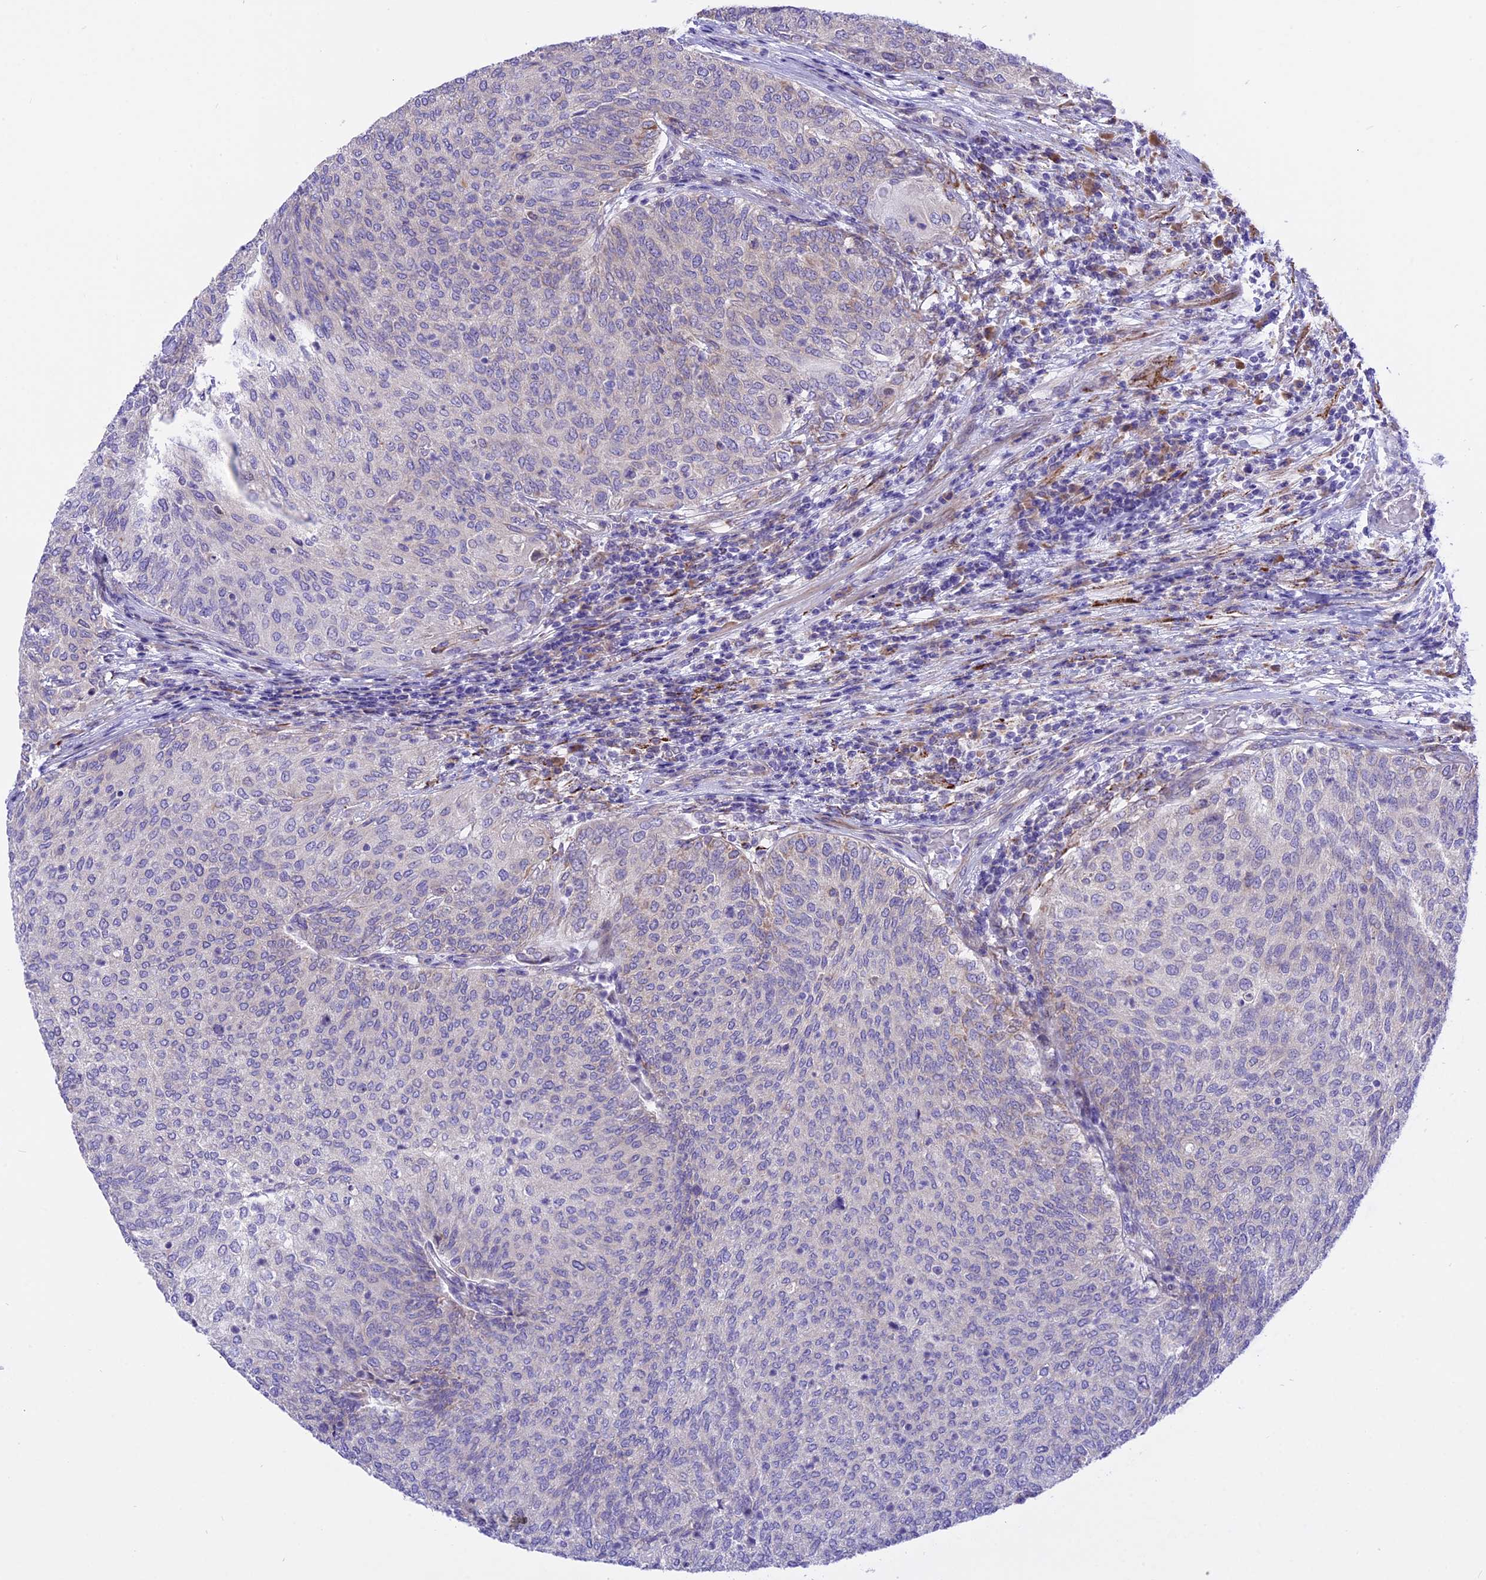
{"staining": {"intensity": "negative", "quantity": "none", "location": "none"}, "tissue": "urothelial cancer", "cell_type": "Tumor cells", "image_type": "cancer", "snomed": [{"axis": "morphology", "description": "Urothelial carcinoma, Low grade"}, {"axis": "topography", "description": "Urinary bladder"}], "caption": "Immunohistochemistry (IHC) micrograph of human urothelial carcinoma (low-grade) stained for a protein (brown), which demonstrates no staining in tumor cells.", "gene": "ARMCX6", "patient": {"sex": "female", "age": 79}}